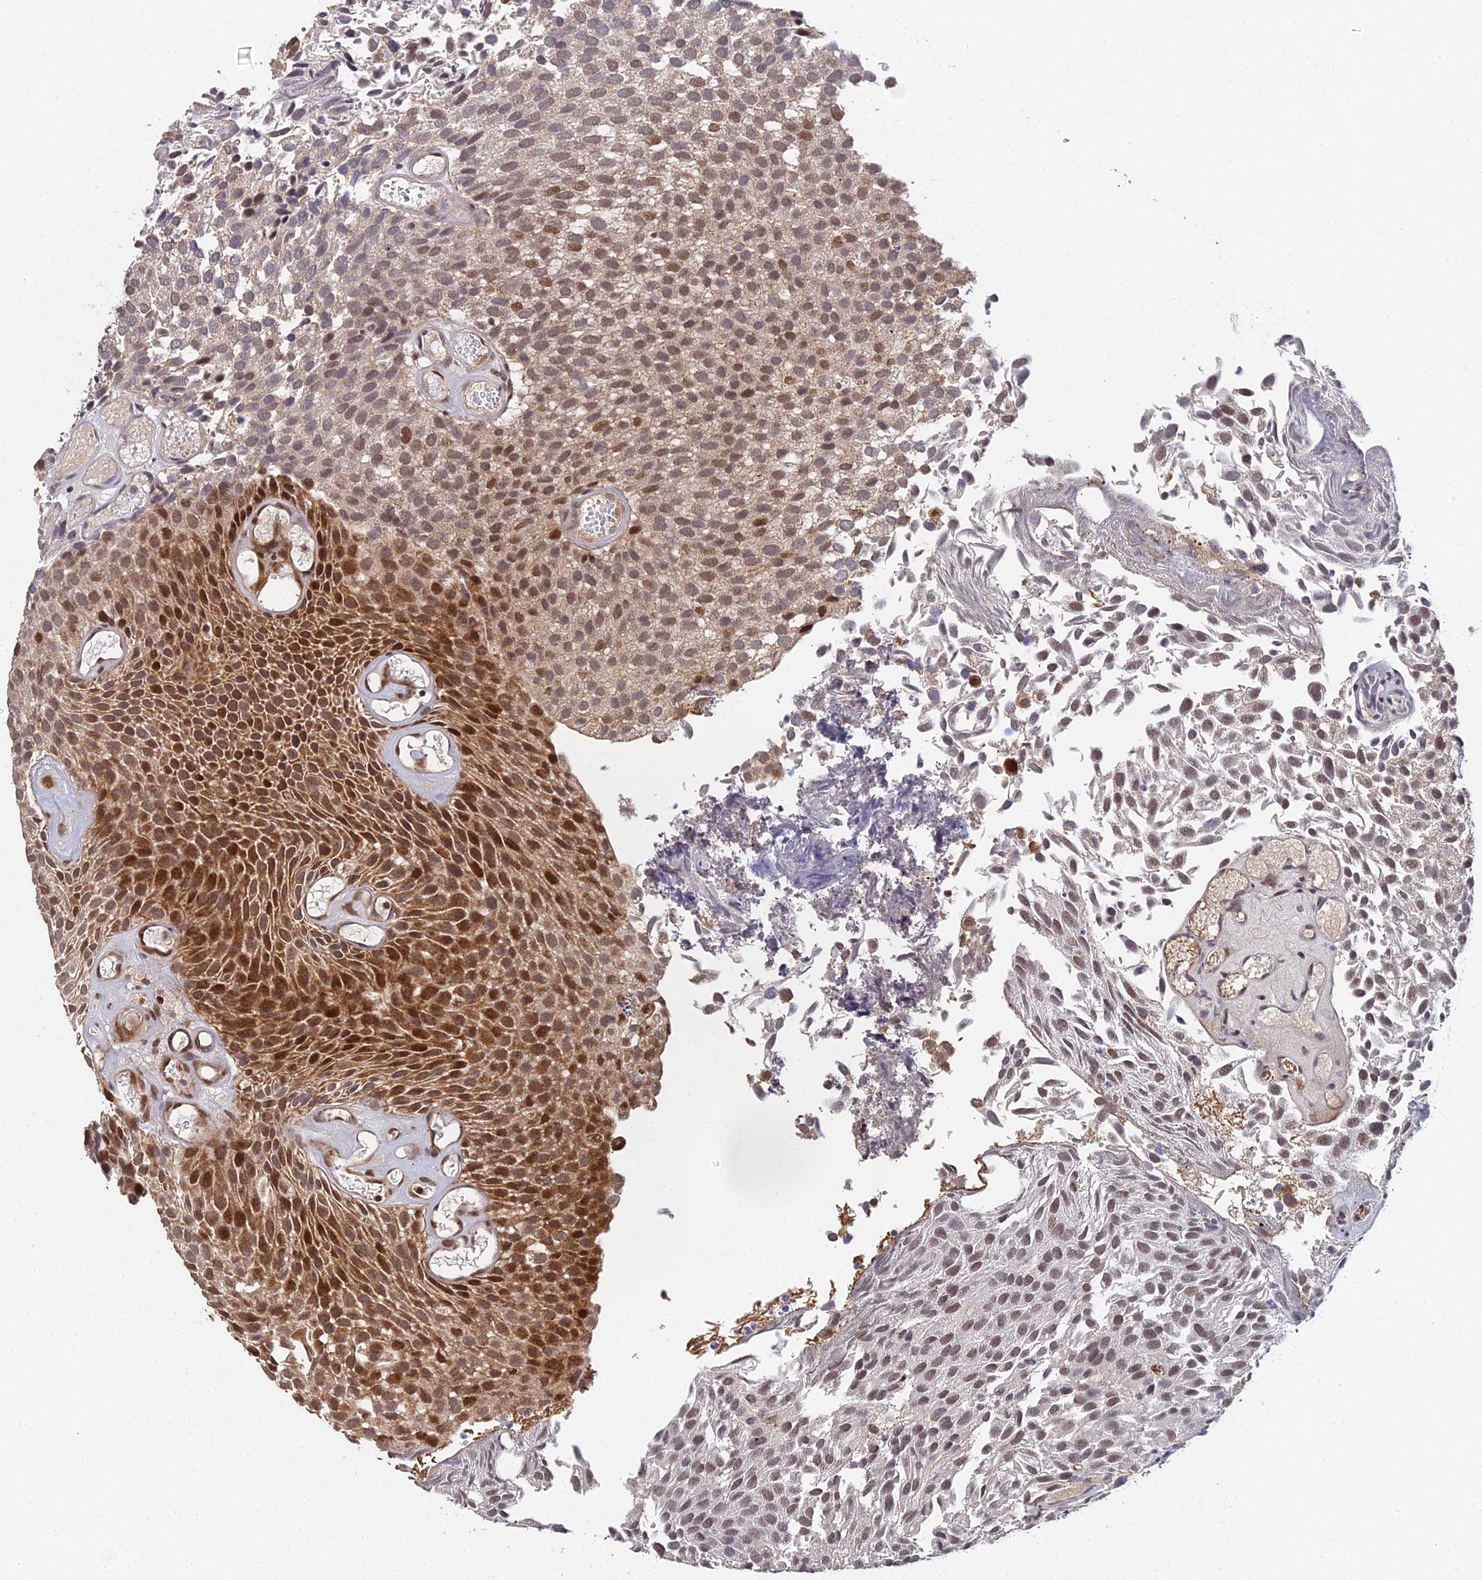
{"staining": {"intensity": "strong", "quantity": "25%-75%", "location": "cytoplasmic/membranous,nuclear"}, "tissue": "urothelial cancer", "cell_type": "Tumor cells", "image_type": "cancer", "snomed": [{"axis": "morphology", "description": "Urothelial carcinoma, Low grade"}, {"axis": "topography", "description": "Urinary bladder"}], "caption": "Protein expression analysis of human urothelial carcinoma (low-grade) reveals strong cytoplasmic/membranous and nuclear expression in about 25%-75% of tumor cells.", "gene": "ERCC5", "patient": {"sex": "male", "age": 89}}